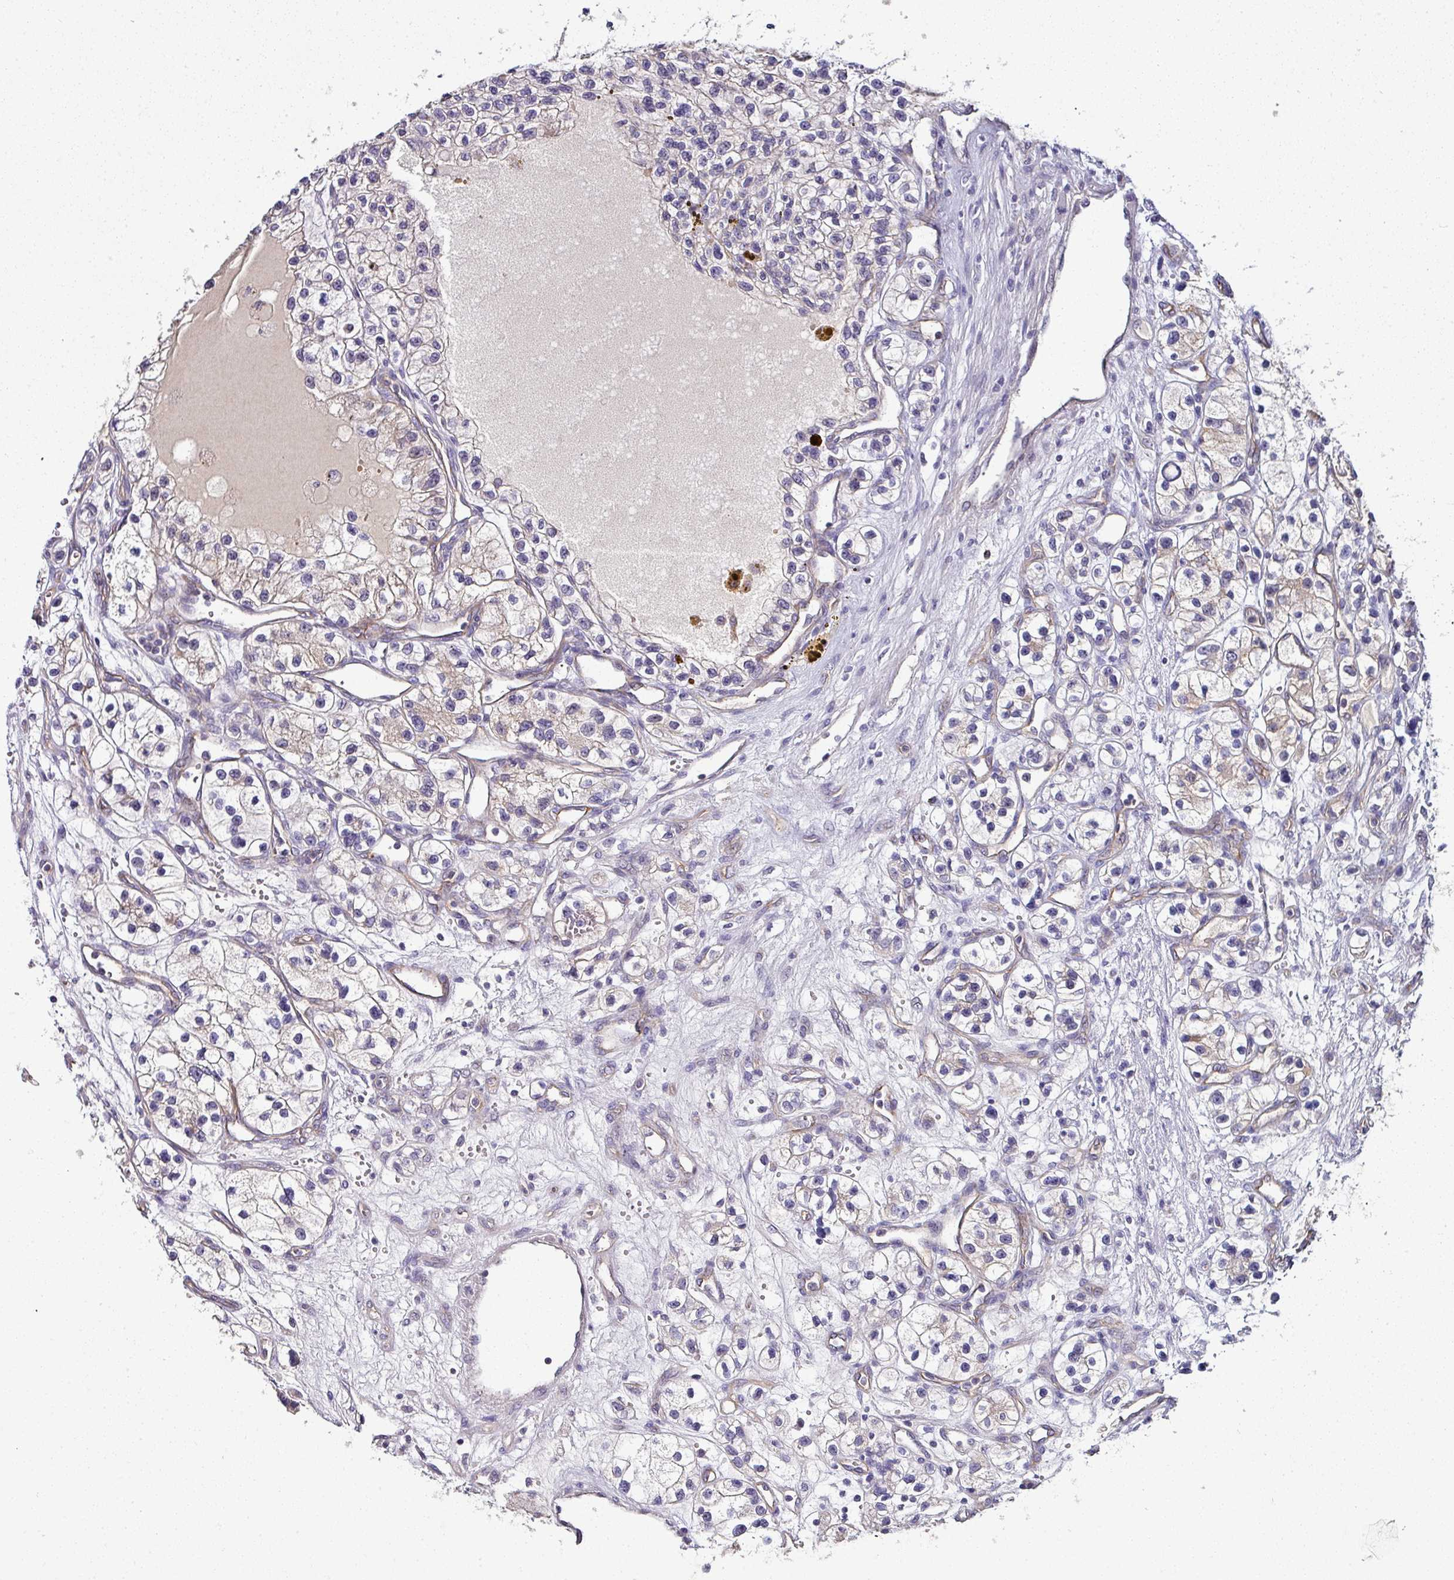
{"staining": {"intensity": "weak", "quantity": "<25%", "location": "cytoplasmic/membranous"}, "tissue": "renal cancer", "cell_type": "Tumor cells", "image_type": "cancer", "snomed": [{"axis": "morphology", "description": "Adenocarcinoma, NOS"}, {"axis": "topography", "description": "Kidney"}], "caption": "Tumor cells are negative for protein expression in human renal adenocarcinoma.", "gene": "NAPSA", "patient": {"sex": "female", "age": 57}}